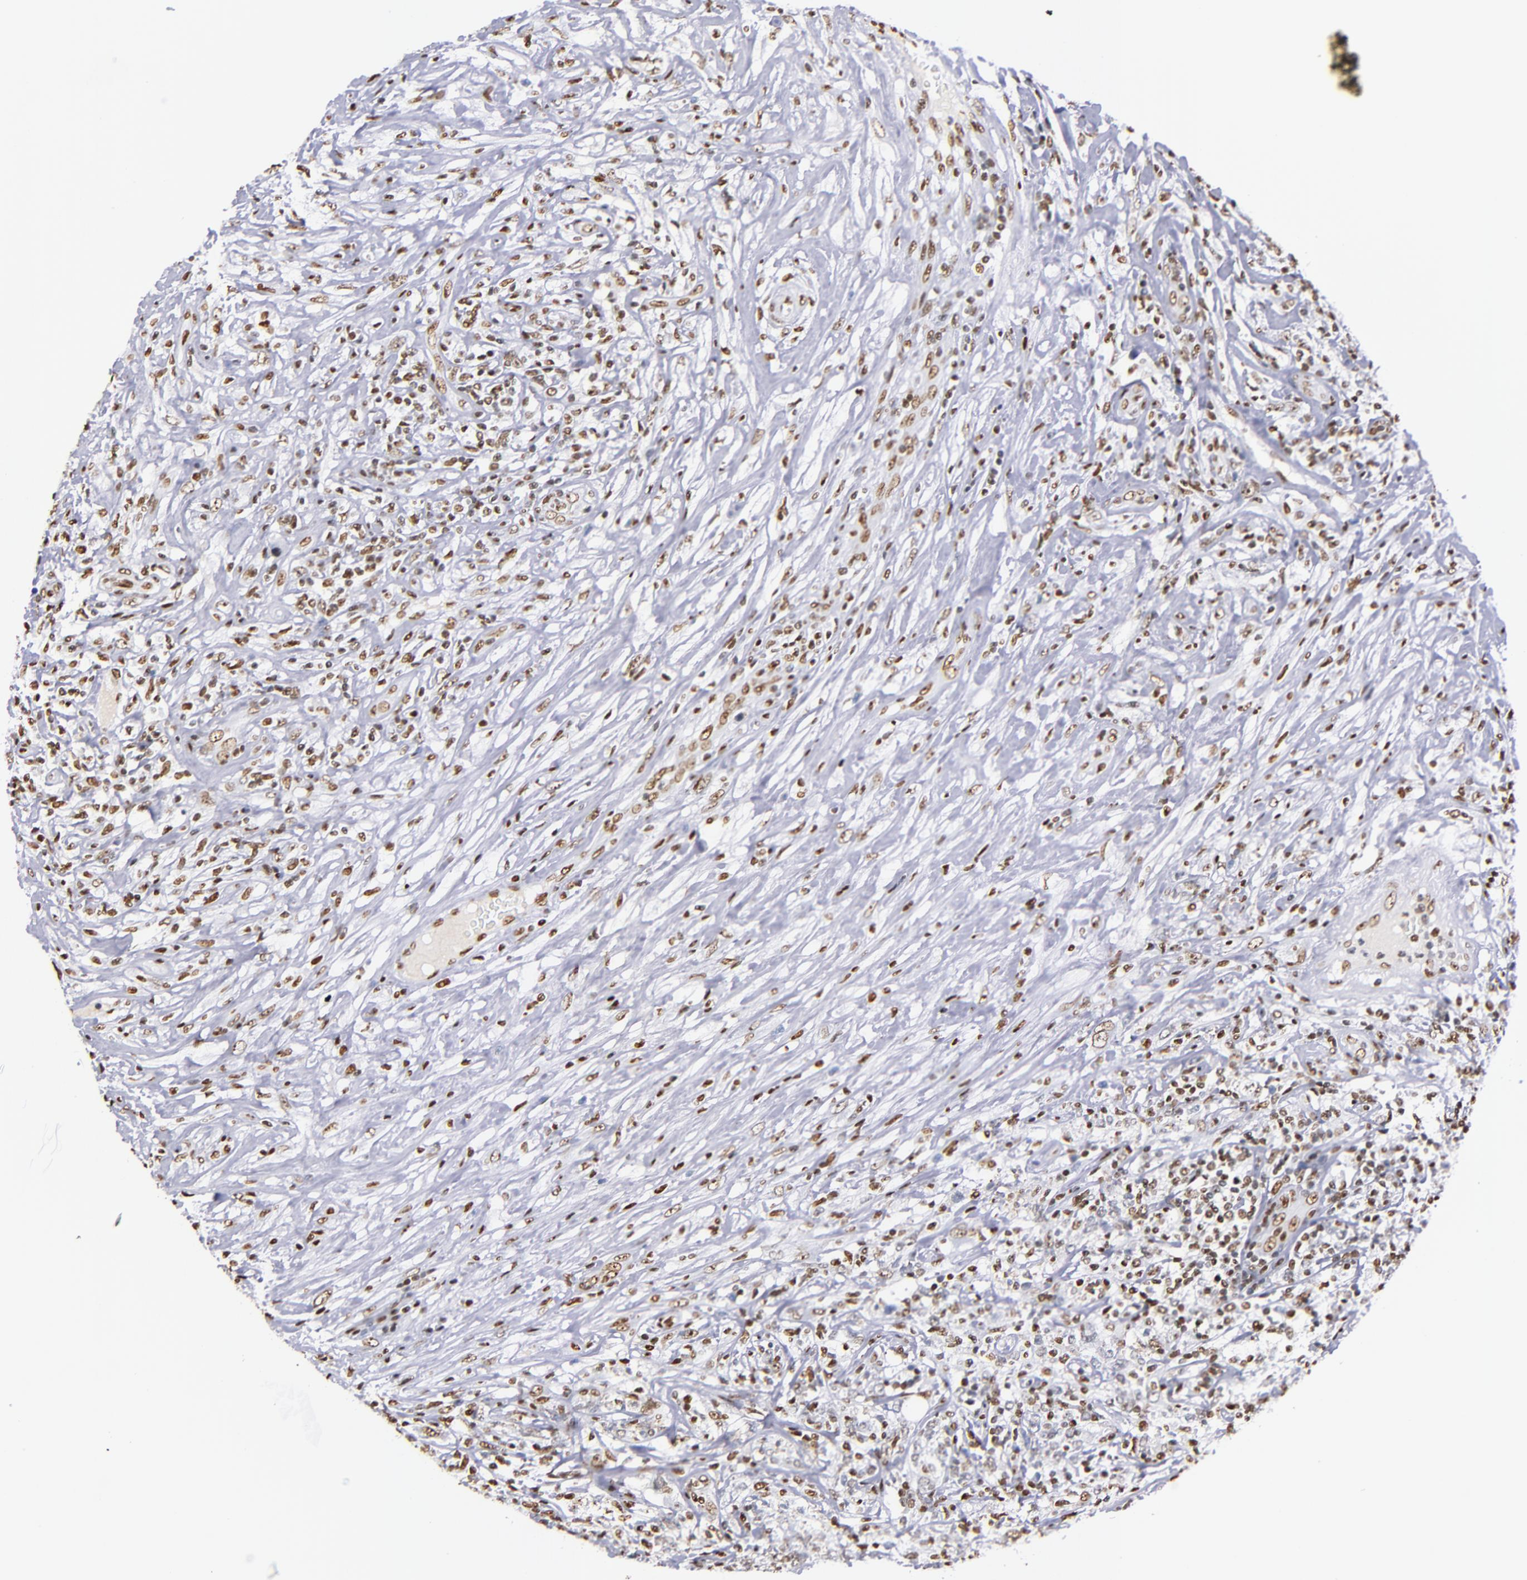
{"staining": {"intensity": "moderate", "quantity": ">75%", "location": "nuclear"}, "tissue": "lymphoma", "cell_type": "Tumor cells", "image_type": "cancer", "snomed": [{"axis": "morphology", "description": "Malignant lymphoma, non-Hodgkin's type, High grade"}, {"axis": "topography", "description": "Lymph node"}], "caption": "This is an image of immunohistochemistry (IHC) staining of malignant lymphoma, non-Hodgkin's type (high-grade), which shows moderate positivity in the nuclear of tumor cells.", "gene": "IFI16", "patient": {"sex": "female", "age": 84}}